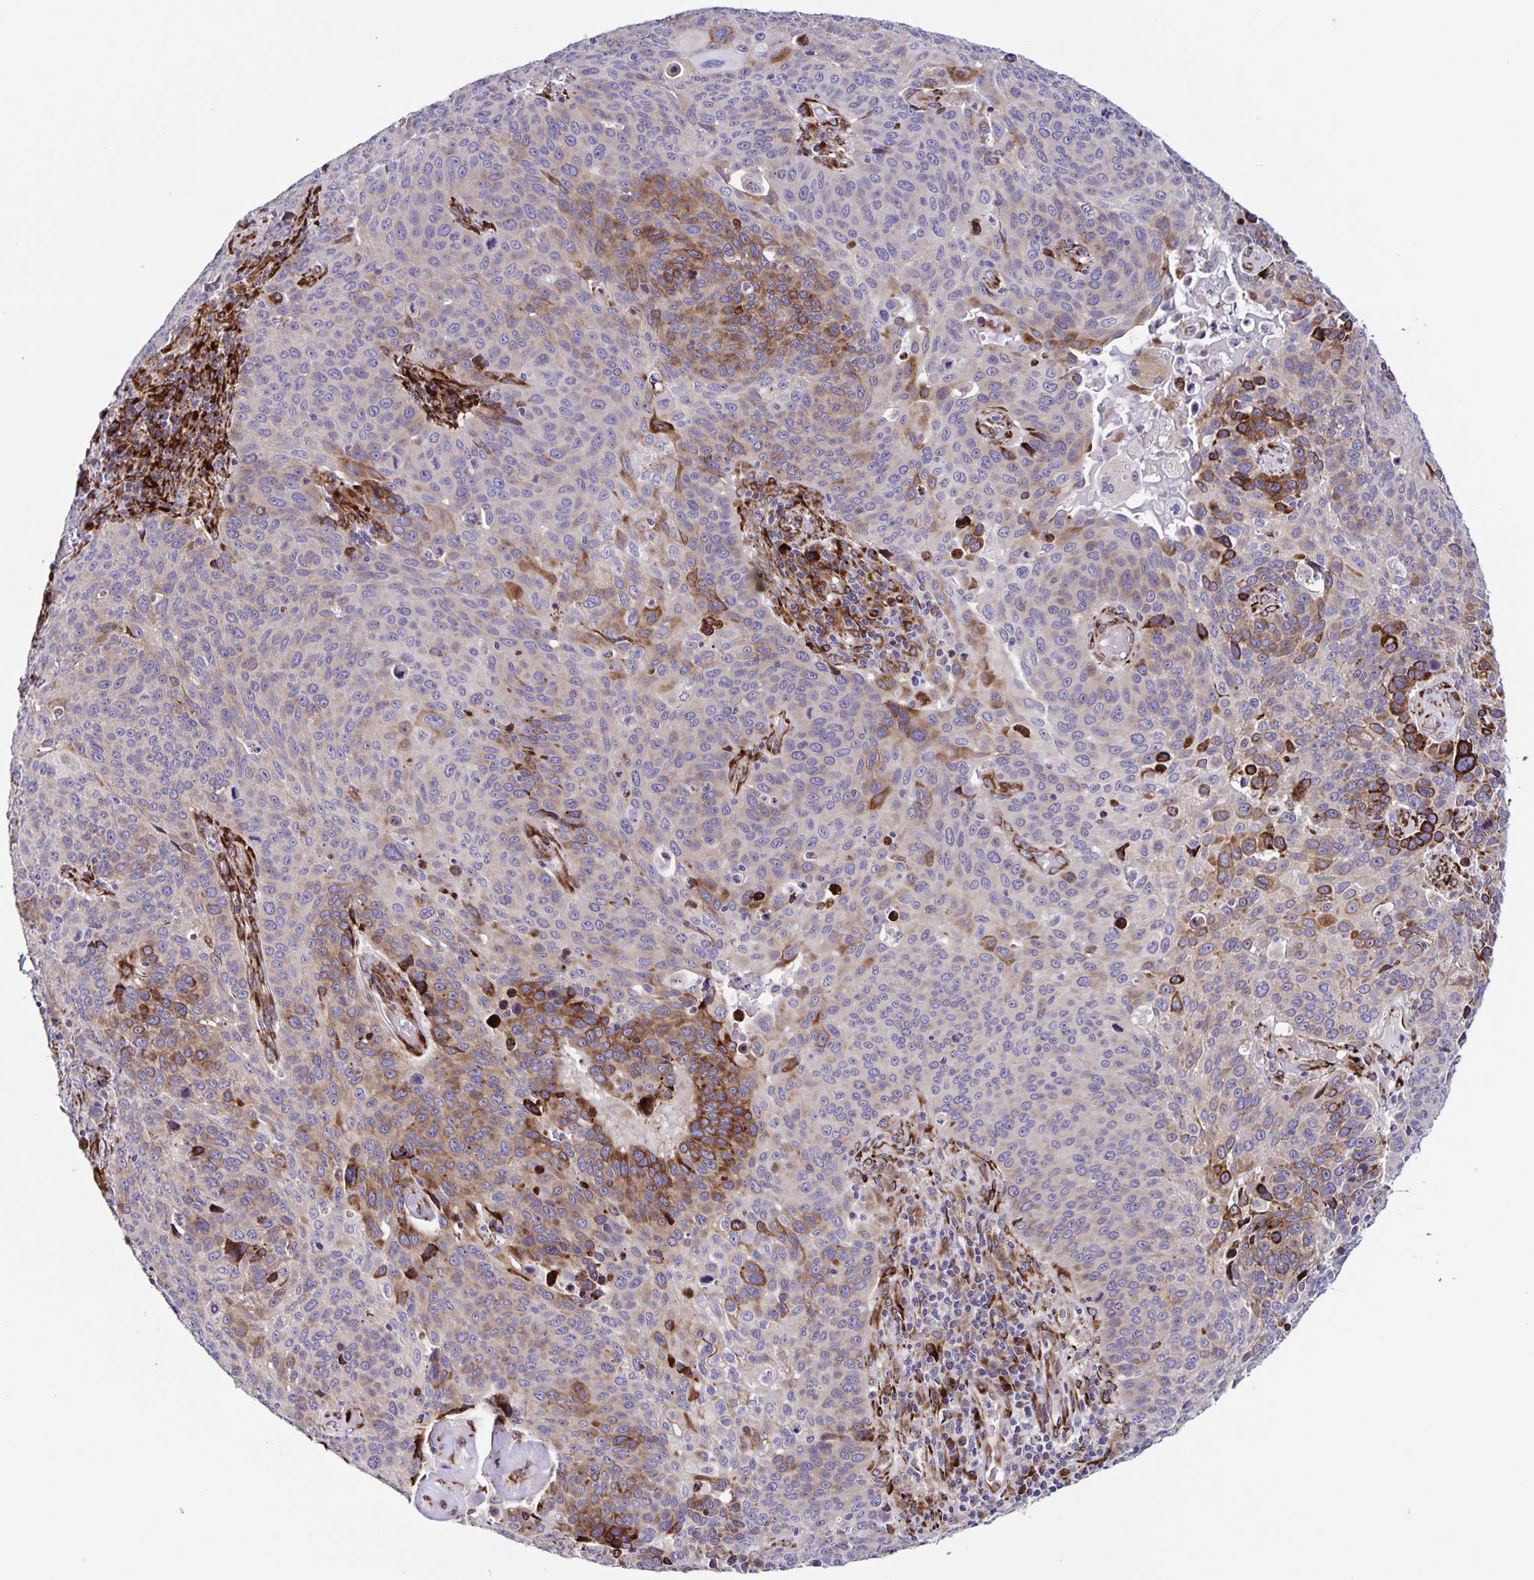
{"staining": {"intensity": "moderate", "quantity": "<25%", "location": "cytoplasmic/membranous"}, "tissue": "lung cancer", "cell_type": "Tumor cells", "image_type": "cancer", "snomed": [{"axis": "morphology", "description": "Squamous cell carcinoma, NOS"}, {"axis": "topography", "description": "Lung"}], "caption": "Protein expression analysis of lung cancer (squamous cell carcinoma) reveals moderate cytoplasmic/membranous staining in approximately <25% of tumor cells.", "gene": "OSBPL5", "patient": {"sex": "male", "age": 68}}